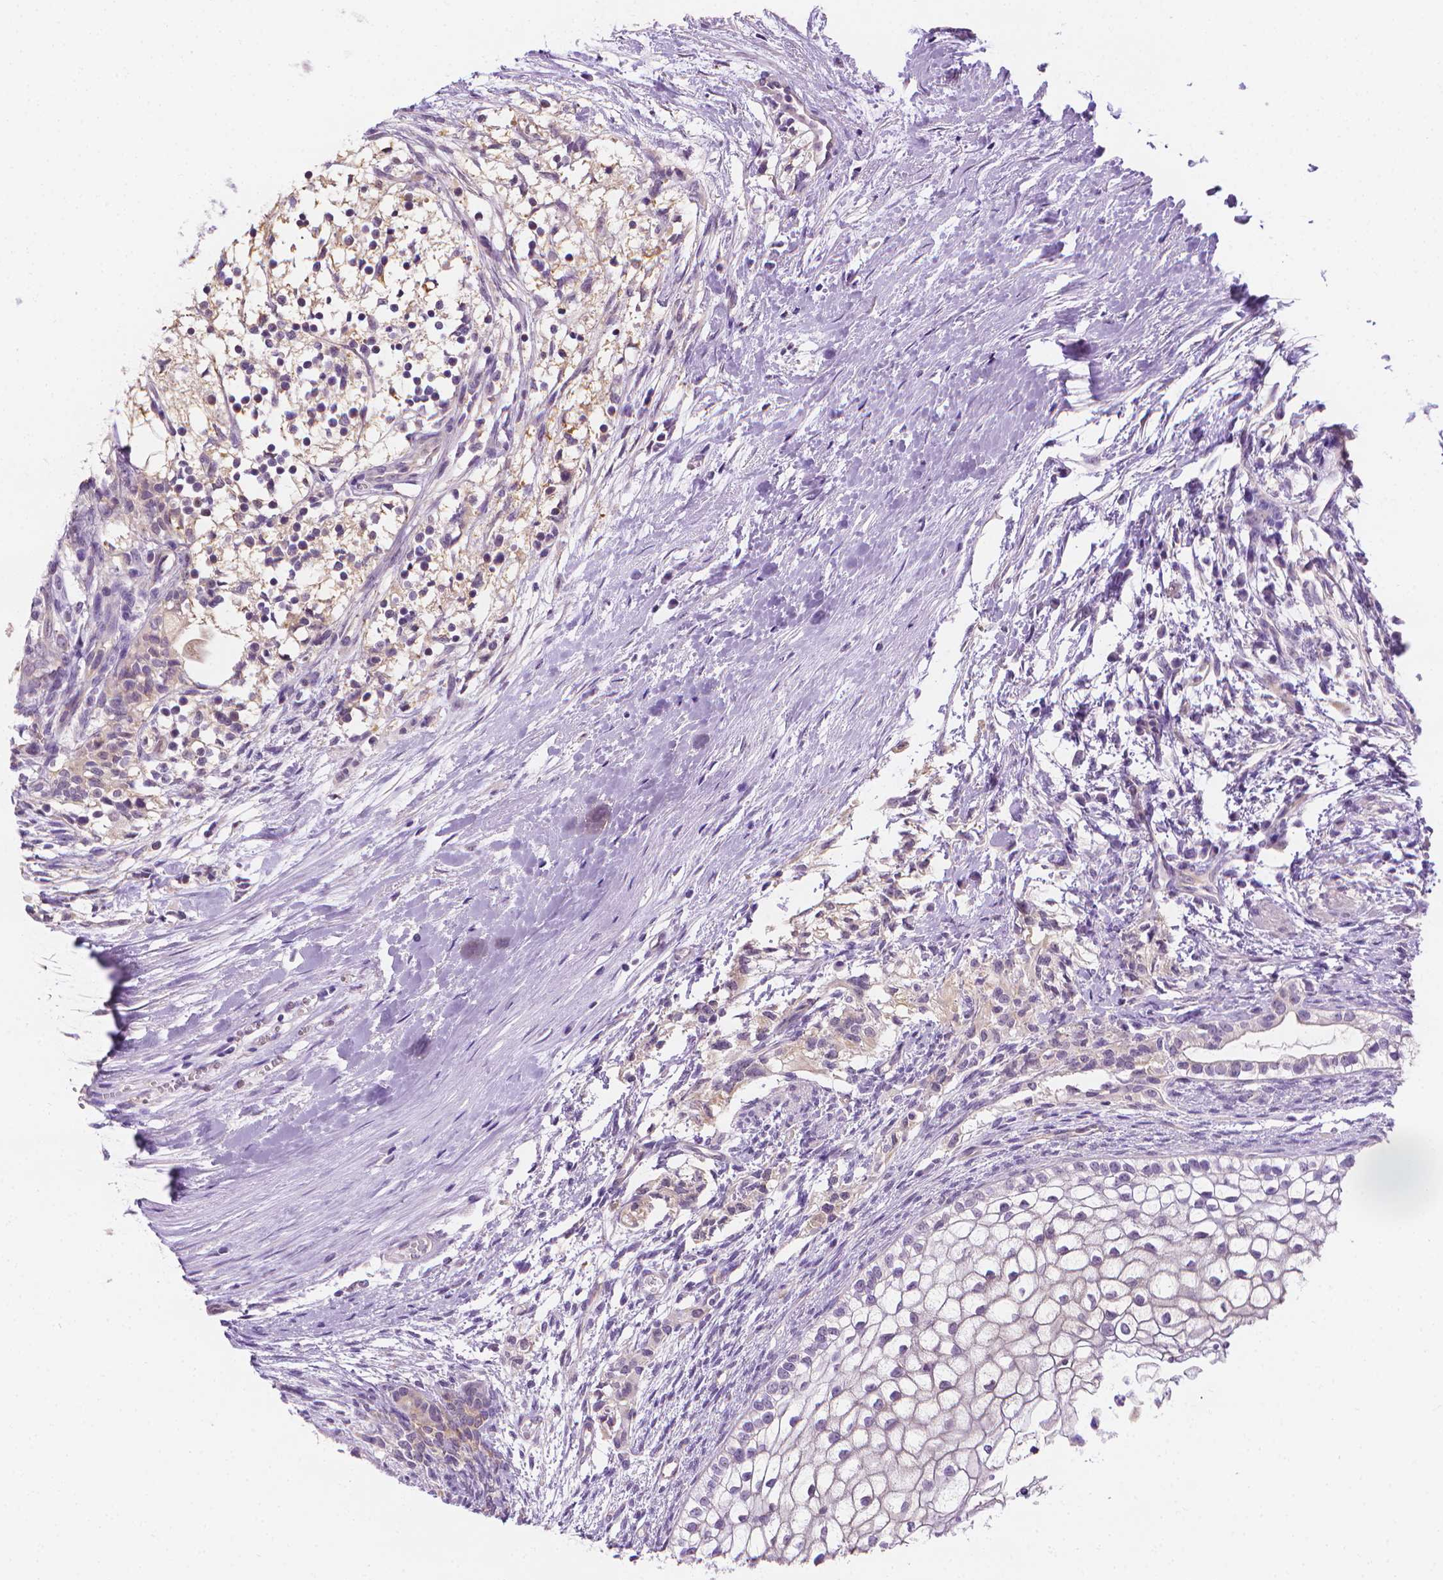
{"staining": {"intensity": "negative", "quantity": "none", "location": "none"}, "tissue": "testis cancer", "cell_type": "Tumor cells", "image_type": "cancer", "snomed": [{"axis": "morphology", "description": "Carcinoma, Embryonal, NOS"}, {"axis": "topography", "description": "Testis"}], "caption": "Human testis cancer (embryonal carcinoma) stained for a protein using immunohistochemistry (IHC) shows no positivity in tumor cells.", "gene": "FASN", "patient": {"sex": "male", "age": 37}}